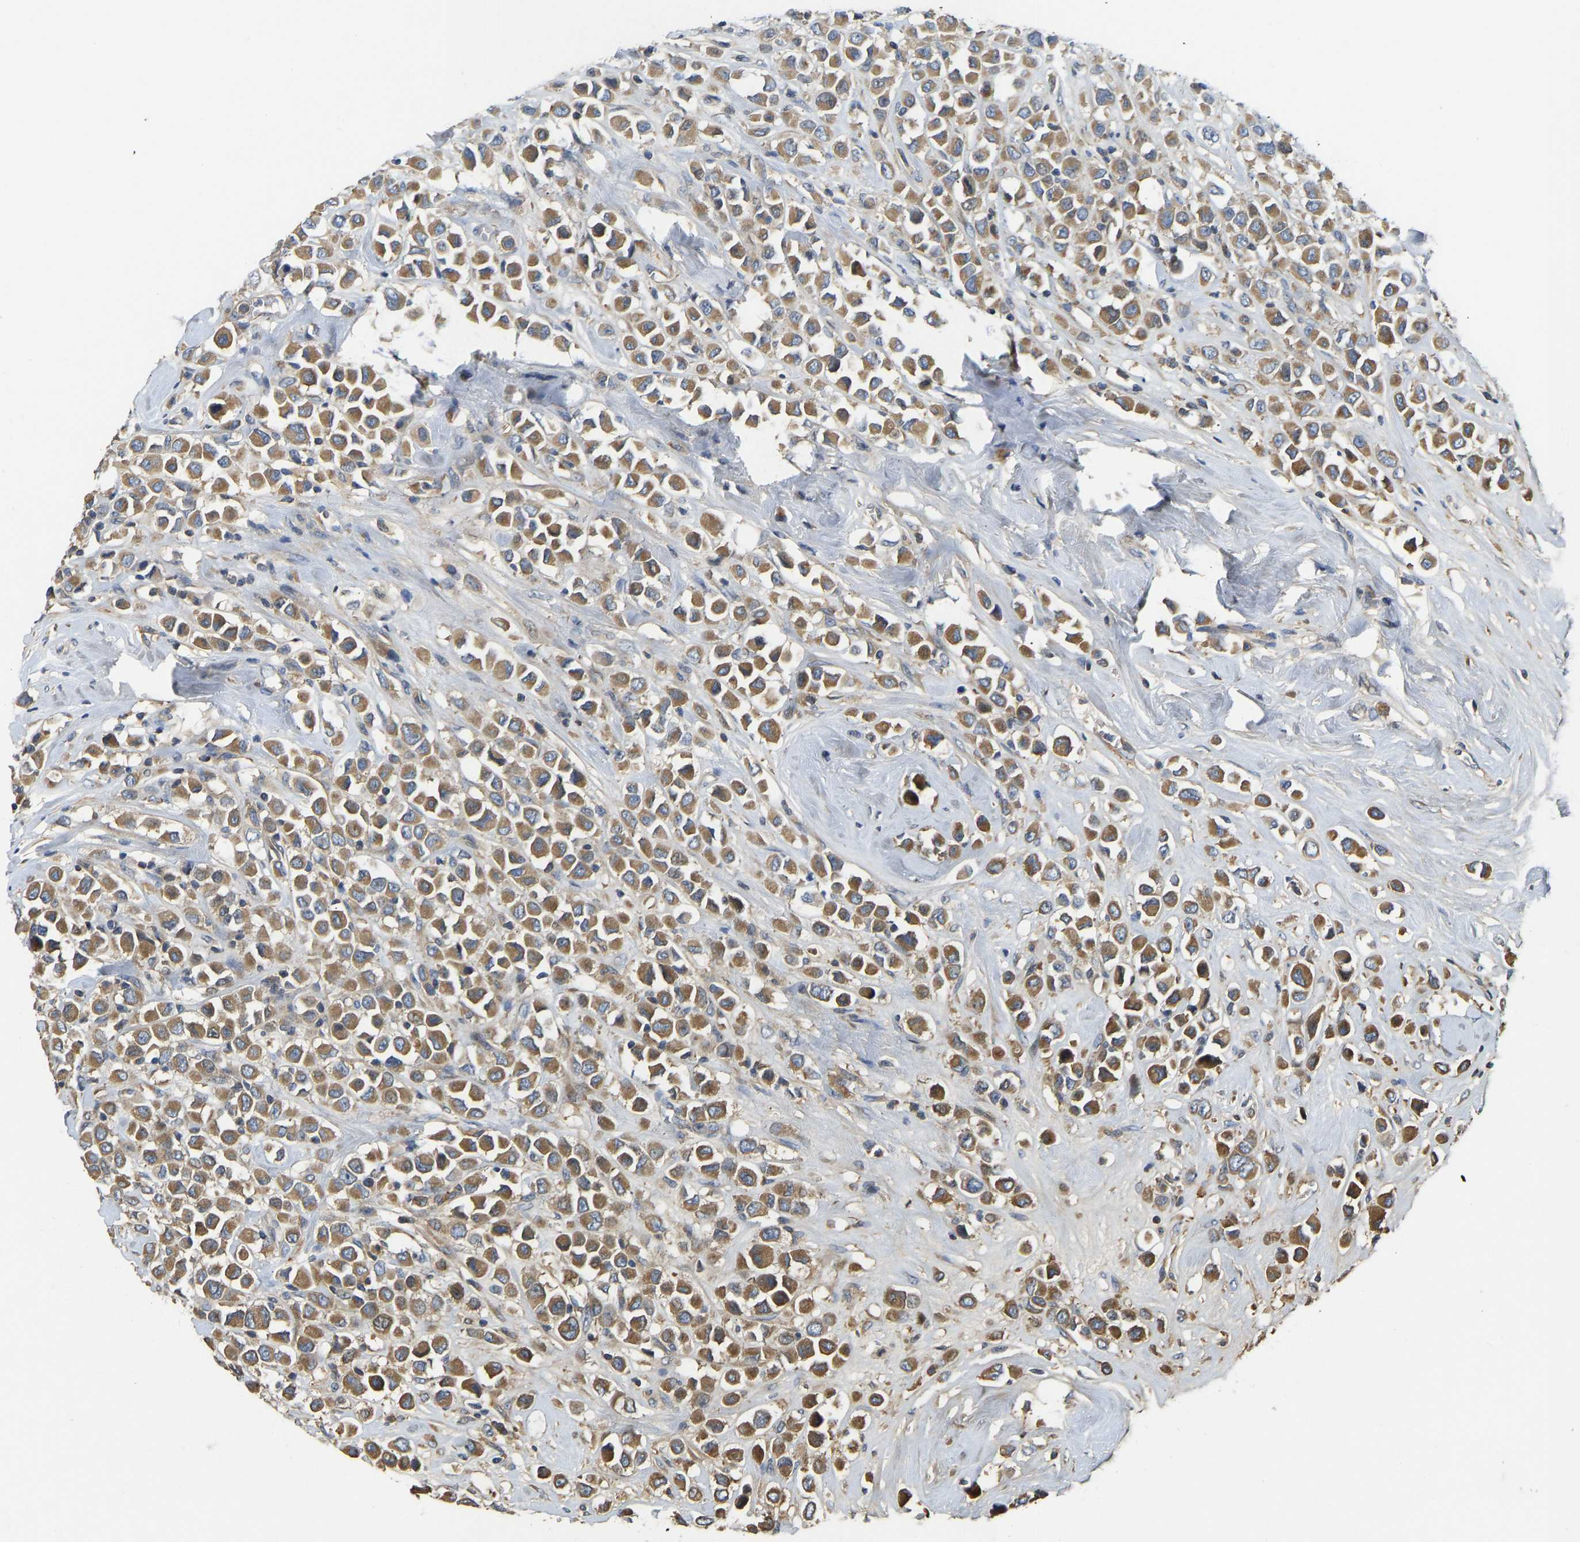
{"staining": {"intensity": "moderate", "quantity": ">75%", "location": "cytoplasmic/membranous"}, "tissue": "breast cancer", "cell_type": "Tumor cells", "image_type": "cancer", "snomed": [{"axis": "morphology", "description": "Duct carcinoma"}, {"axis": "topography", "description": "Breast"}], "caption": "Brown immunohistochemical staining in infiltrating ductal carcinoma (breast) reveals moderate cytoplasmic/membranous expression in approximately >75% of tumor cells.", "gene": "VCPKMT", "patient": {"sex": "female", "age": 61}}